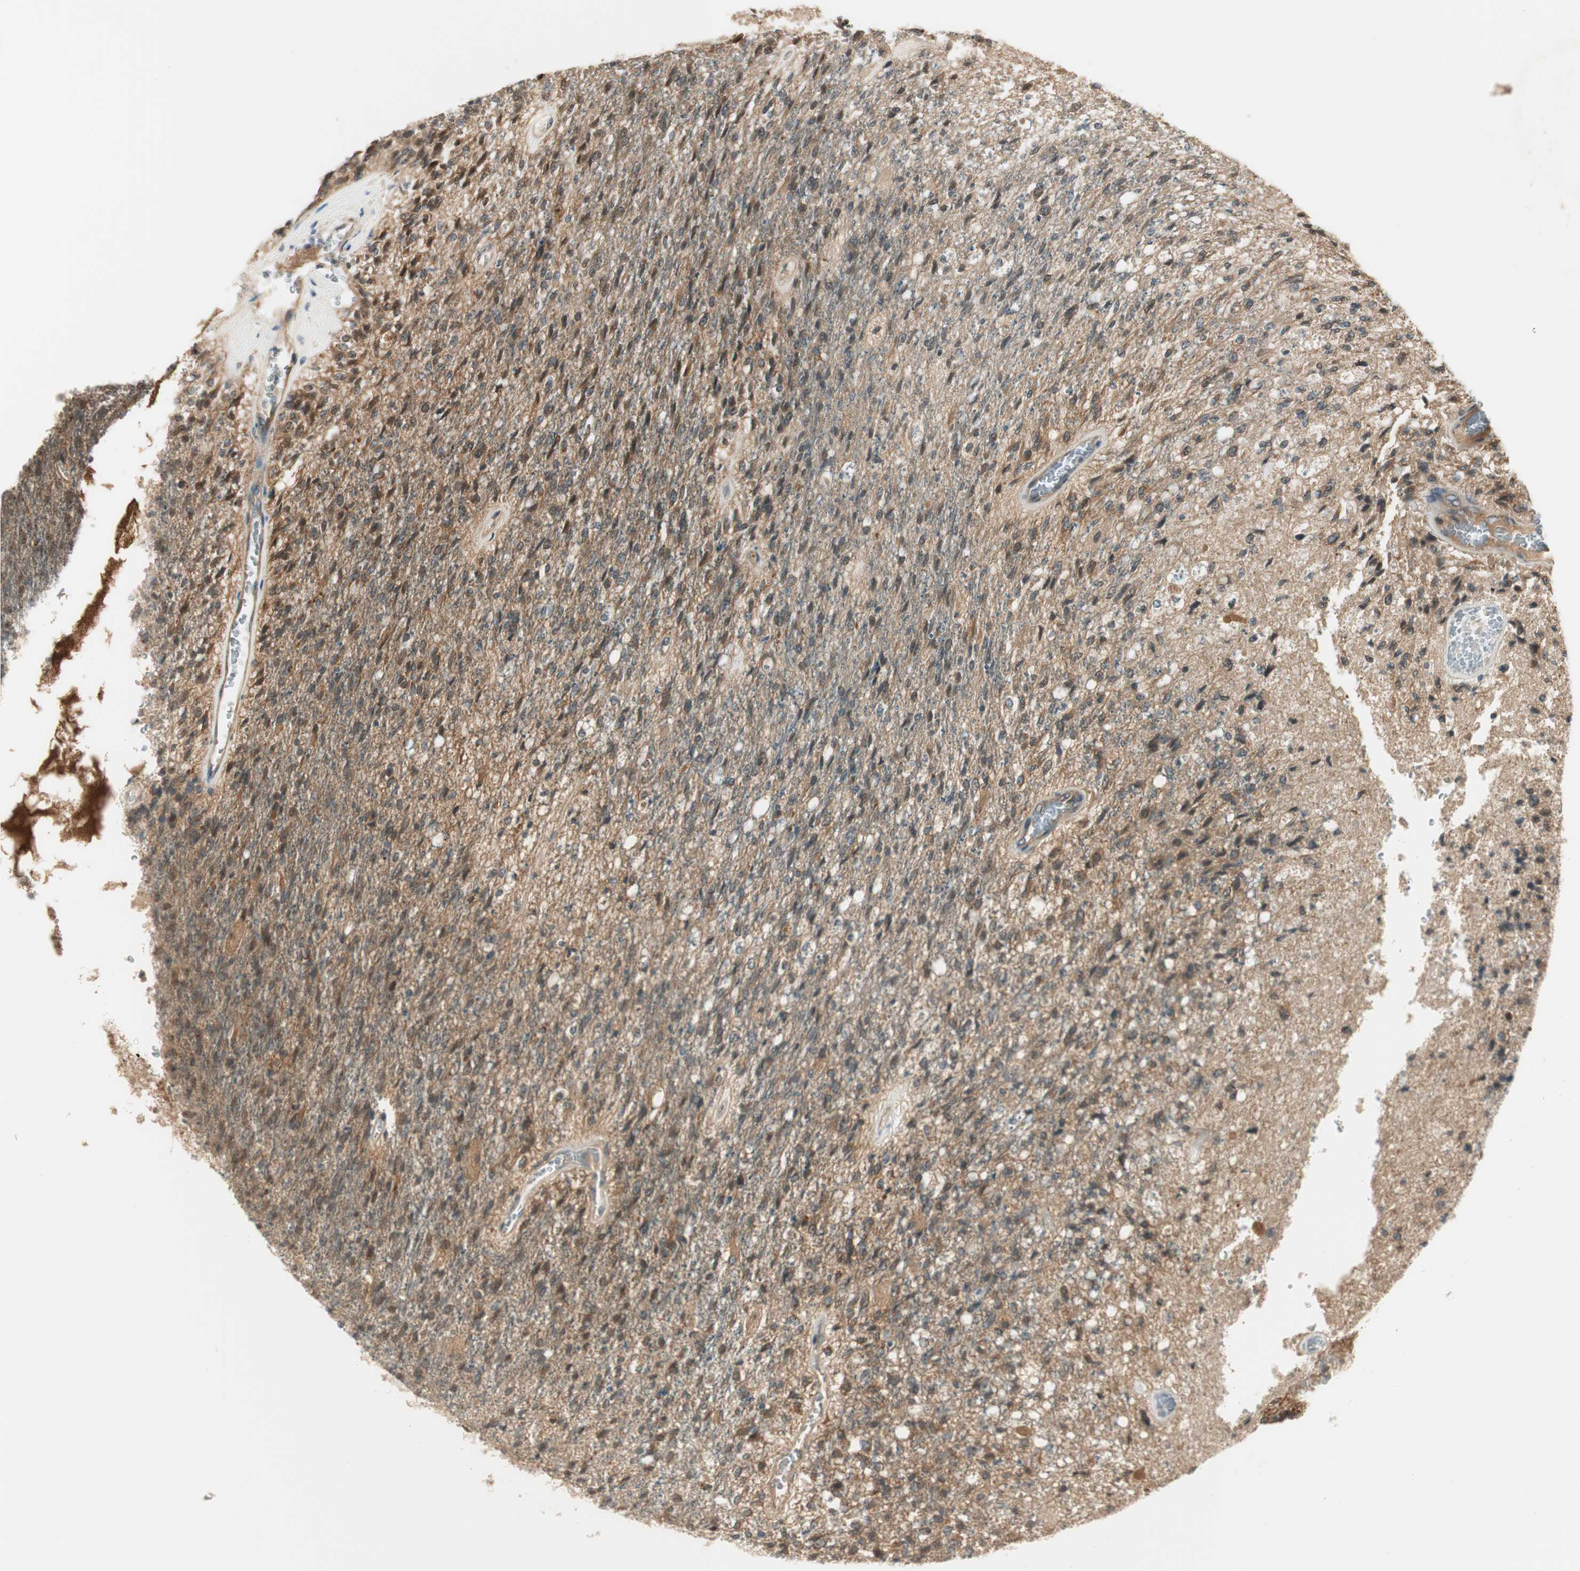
{"staining": {"intensity": "weak", "quantity": "<25%", "location": "cytoplasmic/membranous,nuclear"}, "tissue": "glioma", "cell_type": "Tumor cells", "image_type": "cancer", "snomed": [{"axis": "morphology", "description": "Normal tissue, NOS"}, {"axis": "morphology", "description": "Glioma, malignant, High grade"}, {"axis": "topography", "description": "Cerebral cortex"}], "caption": "The photomicrograph shows no staining of tumor cells in glioma. (DAB (3,3'-diaminobenzidine) IHC, high magnification).", "gene": "IPO5", "patient": {"sex": "male", "age": 77}}